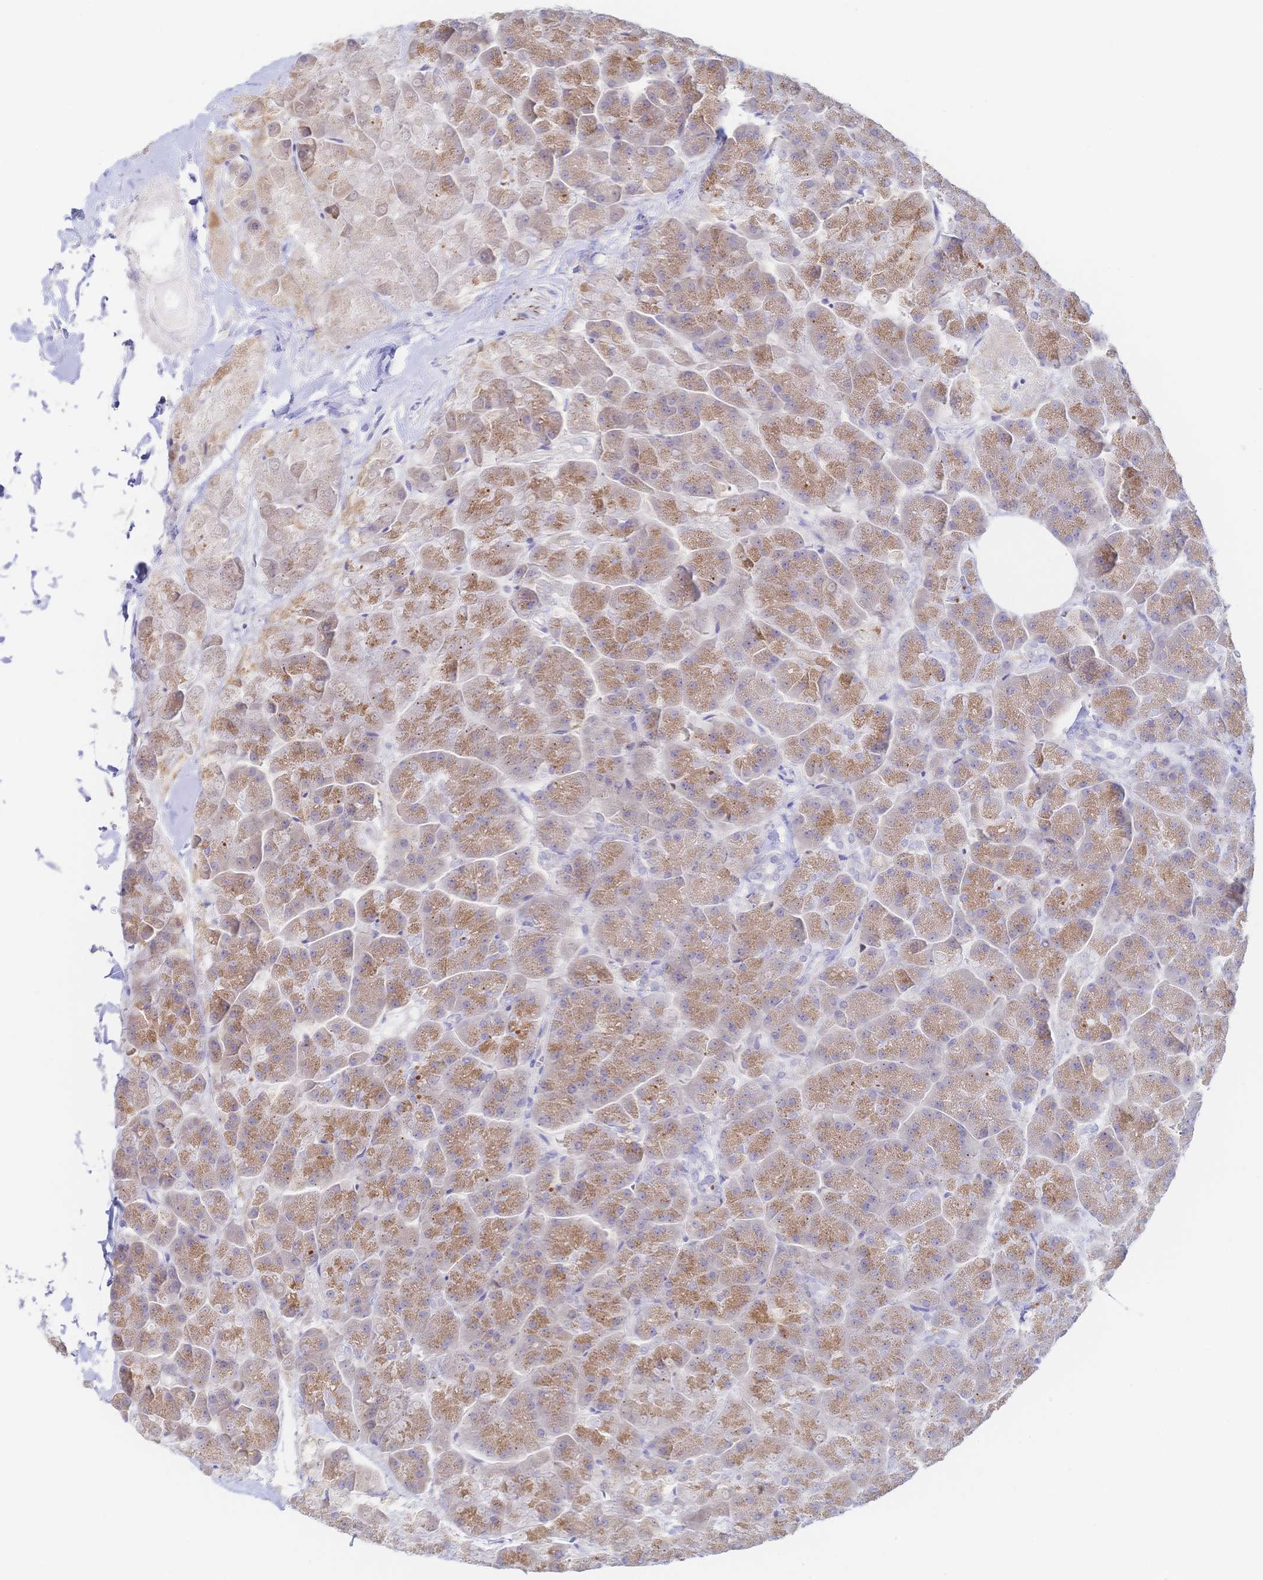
{"staining": {"intensity": "moderate", "quantity": "25%-75%", "location": "cytoplasmic/membranous"}, "tissue": "pancreas", "cell_type": "Exocrine glandular cells", "image_type": "normal", "snomed": [{"axis": "morphology", "description": "Normal tissue, NOS"}, {"axis": "topography", "description": "Pancreas"}, {"axis": "topography", "description": "Peripheral nerve tissue"}], "caption": "Immunohistochemistry (IHC) of unremarkable human pancreas demonstrates medium levels of moderate cytoplasmic/membranous staining in approximately 25%-75% of exocrine glandular cells.", "gene": "SIAH3", "patient": {"sex": "male", "age": 54}}